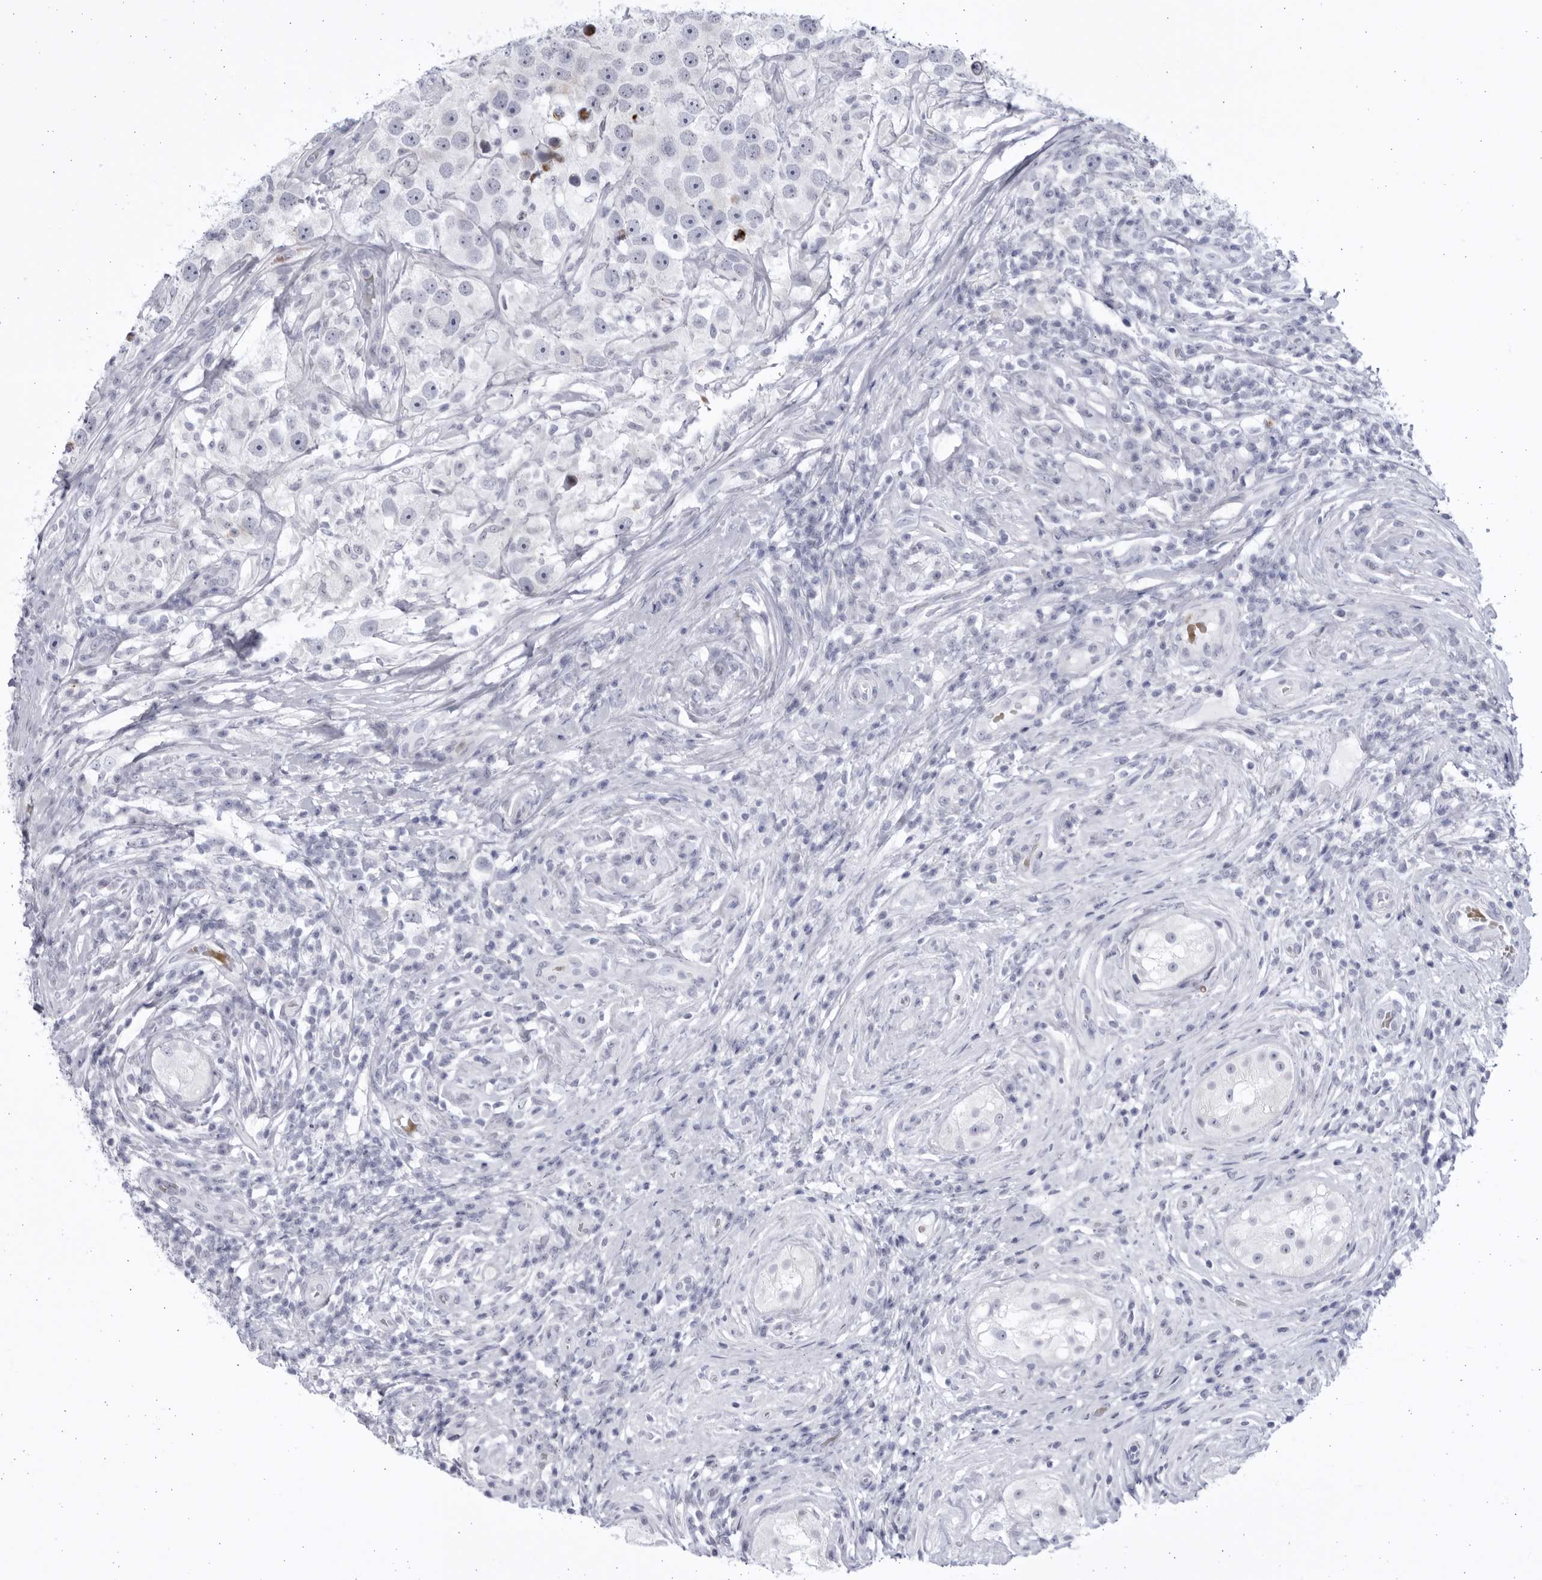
{"staining": {"intensity": "negative", "quantity": "none", "location": "none"}, "tissue": "testis cancer", "cell_type": "Tumor cells", "image_type": "cancer", "snomed": [{"axis": "morphology", "description": "Seminoma, NOS"}, {"axis": "topography", "description": "Testis"}], "caption": "The histopathology image reveals no staining of tumor cells in testis seminoma. The staining is performed using DAB (3,3'-diaminobenzidine) brown chromogen with nuclei counter-stained in using hematoxylin.", "gene": "CCDC181", "patient": {"sex": "male", "age": 49}}